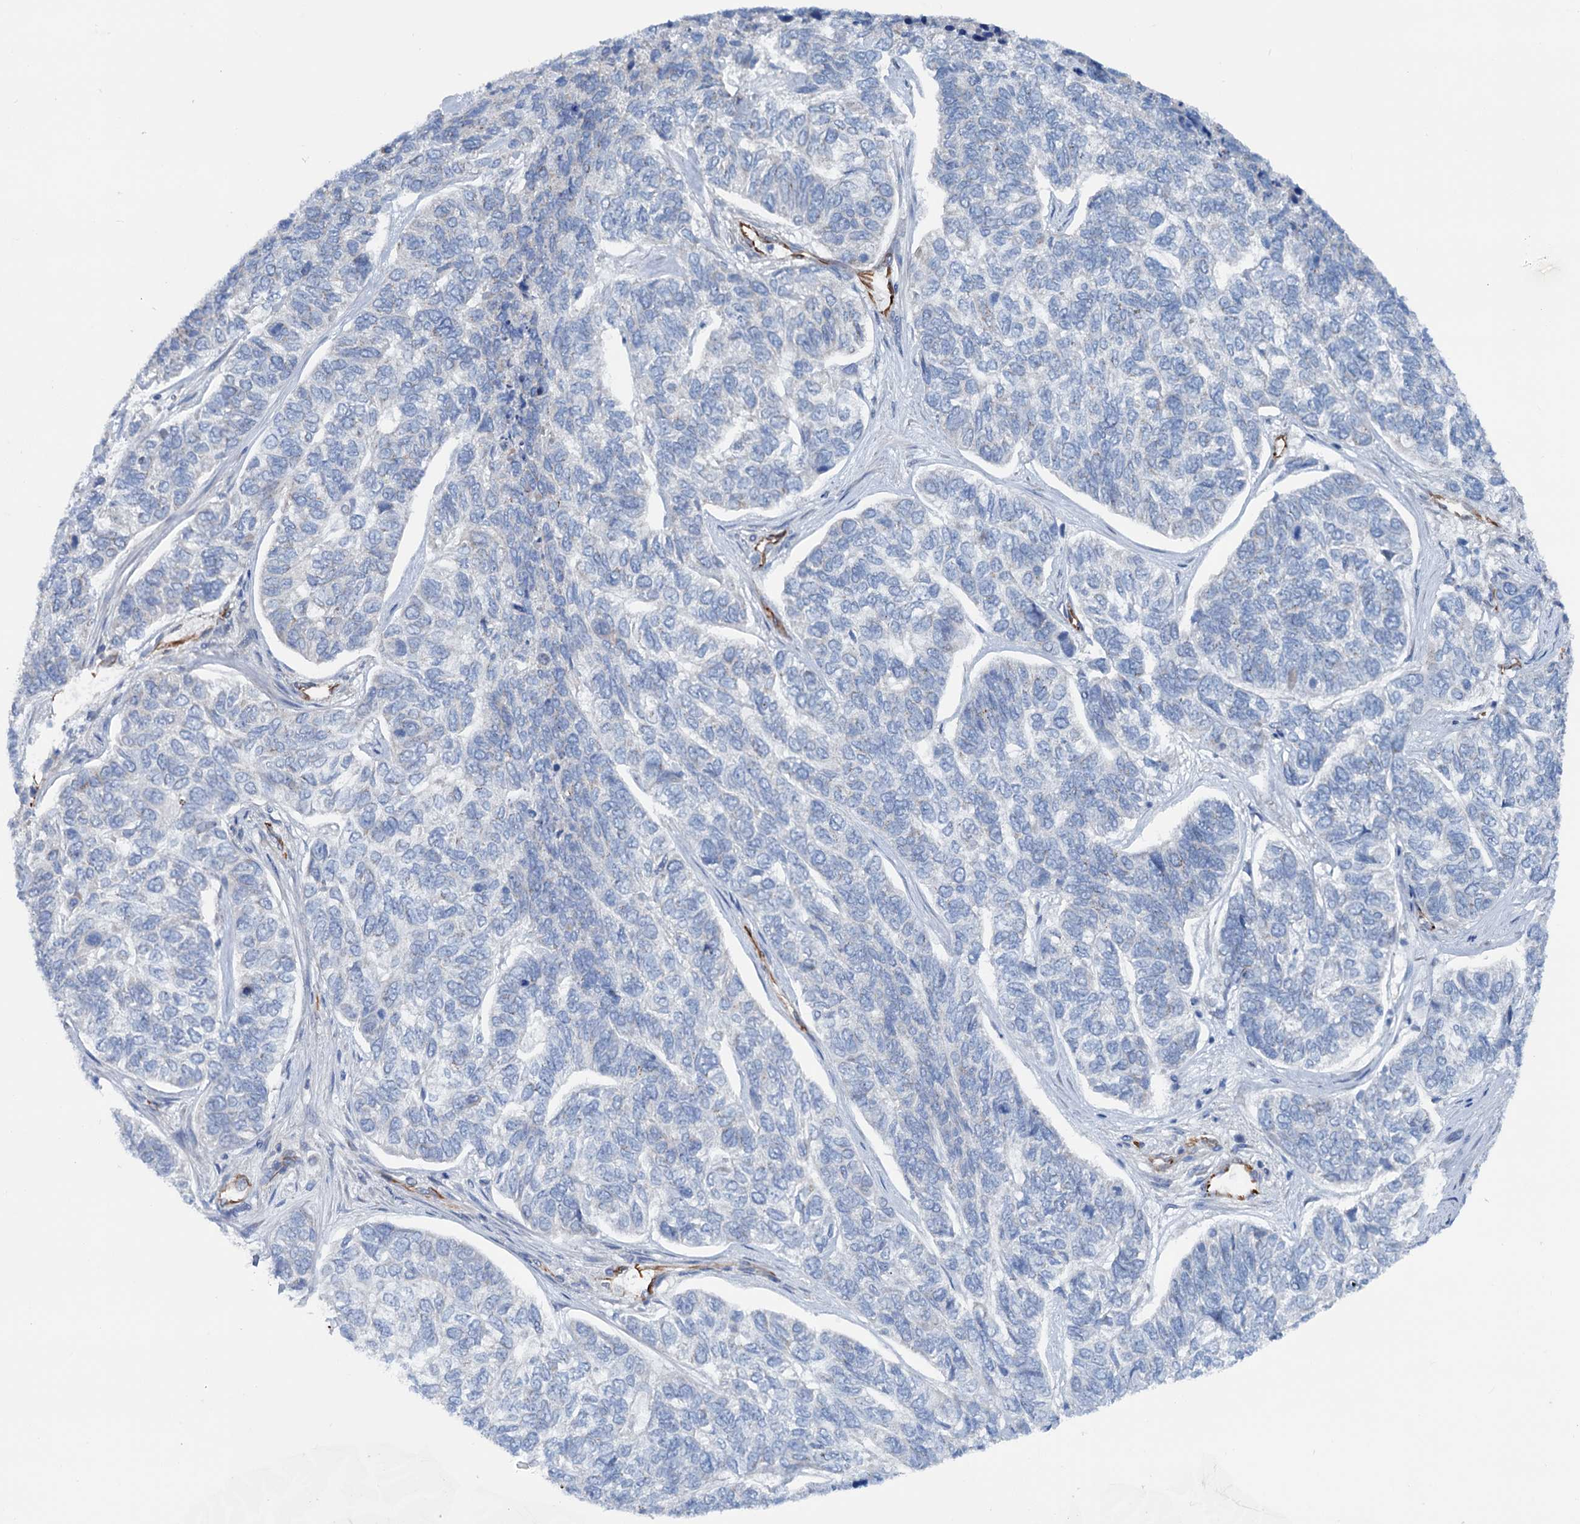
{"staining": {"intensity": "negative", "quantity": "none", "location": "none"}, "tissue": "skin cancer", "cell_type": "Tumor cells", "image_type": "cancer", "snomed": [{"axis": "morphology", "description": "Basal cell carcinoma"}, {"axis": "topography", "description": "Skin"}], "caption": "Immunohistochemical staining of human skin cancer demonstrates no significant expression in tumor cells.", "gene": "CALCOCO1", "patient": {"sex": "female", "age": 65}}